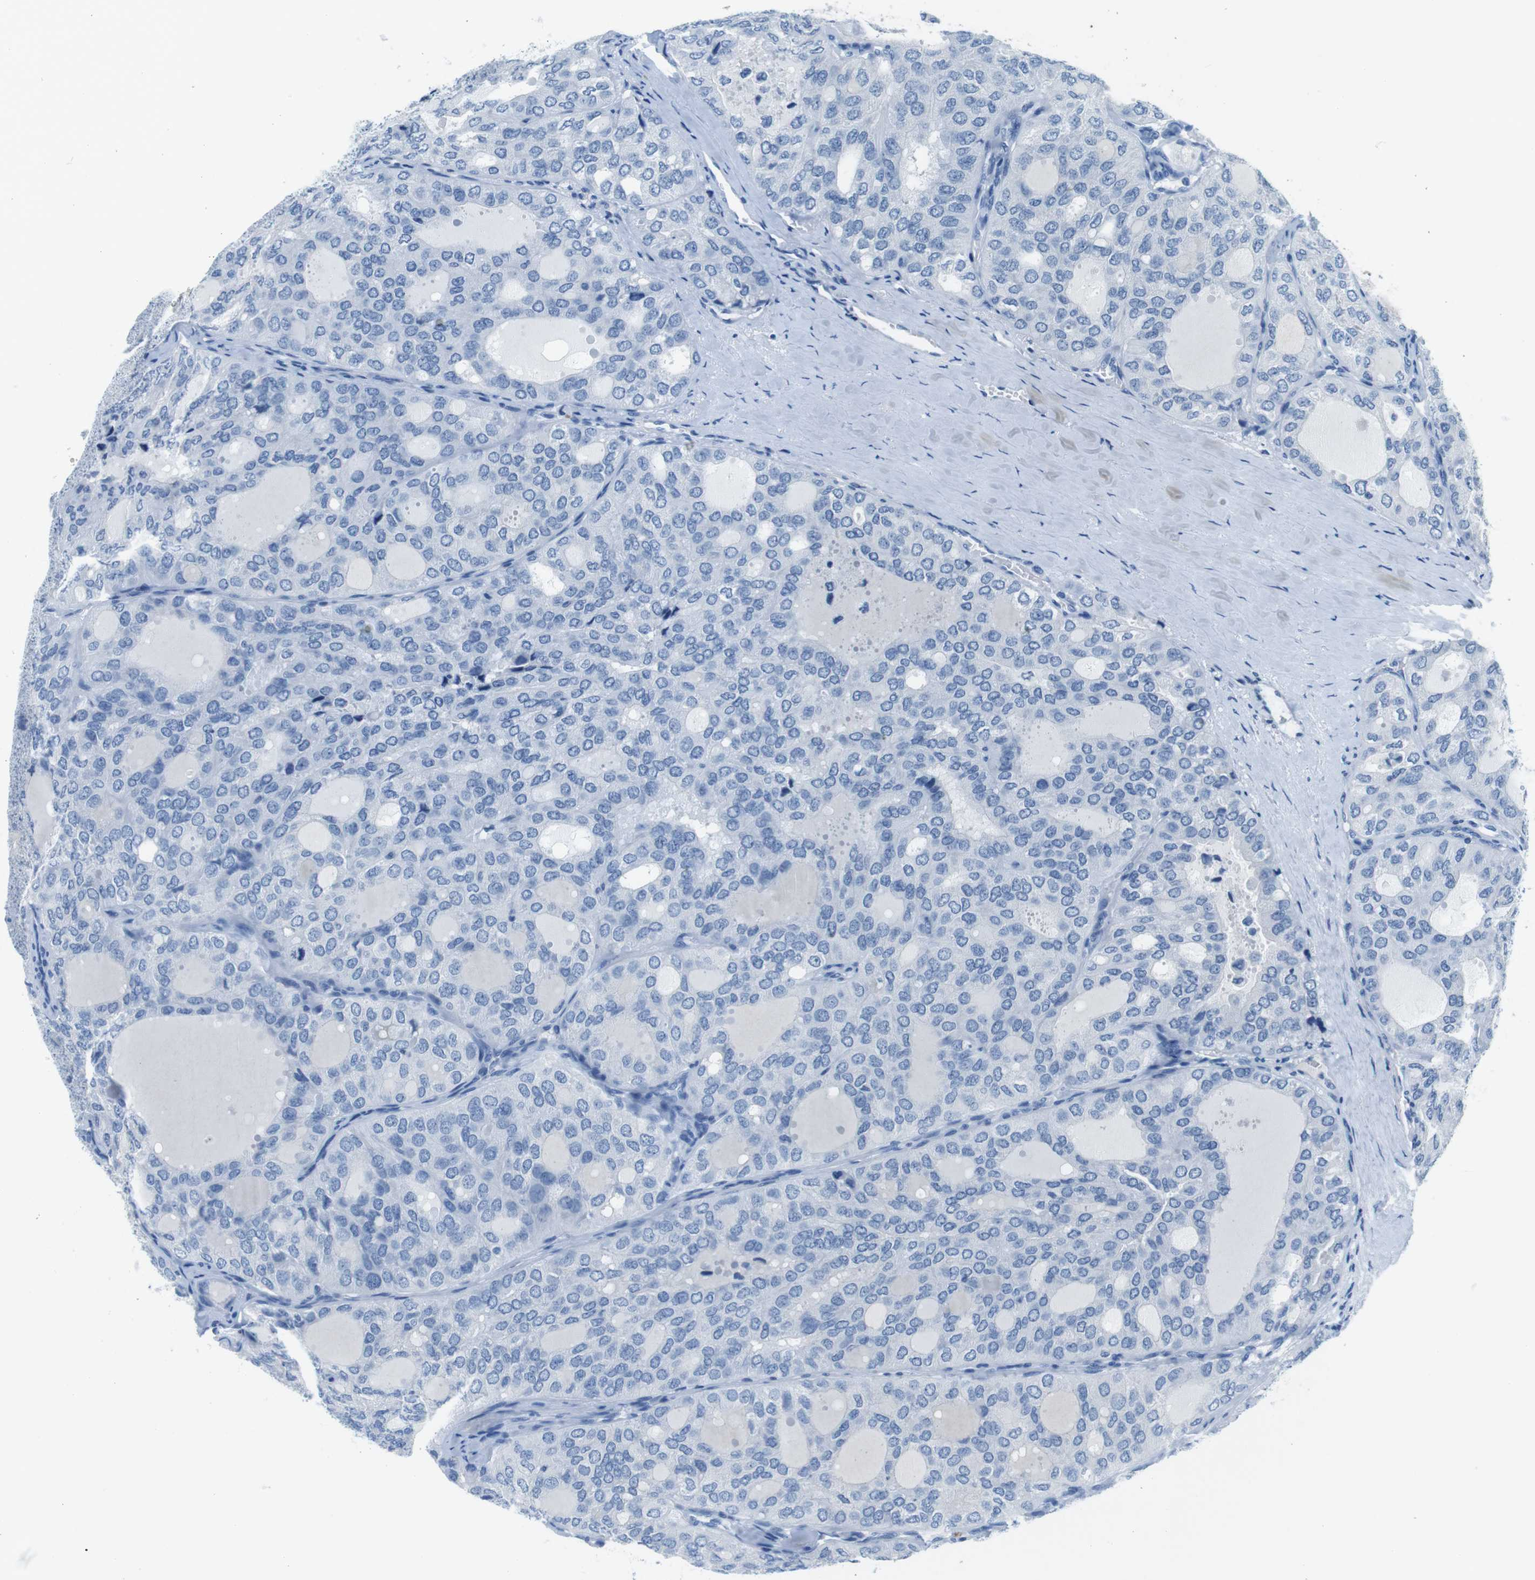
{"staining": {"intensity": "negative", "quantity": "none", "location": "none"}, "tissue": "thyroid cancer", "cell_type": "Tumor cells", "image_type": "cancer", "snomed": [{"axis": "morphology", "description": "Follicular adenoma carcinoma, NOS"}, {"axis": "topography", "description": "Thyroid gland"}], "caption": "An immunohistochemistry image of thyroid cancer is shown. There is no staining in tumor cells of thyroid cancer.", "gene": "IGHD", "patient": {"sex": "male", "age": 75}}